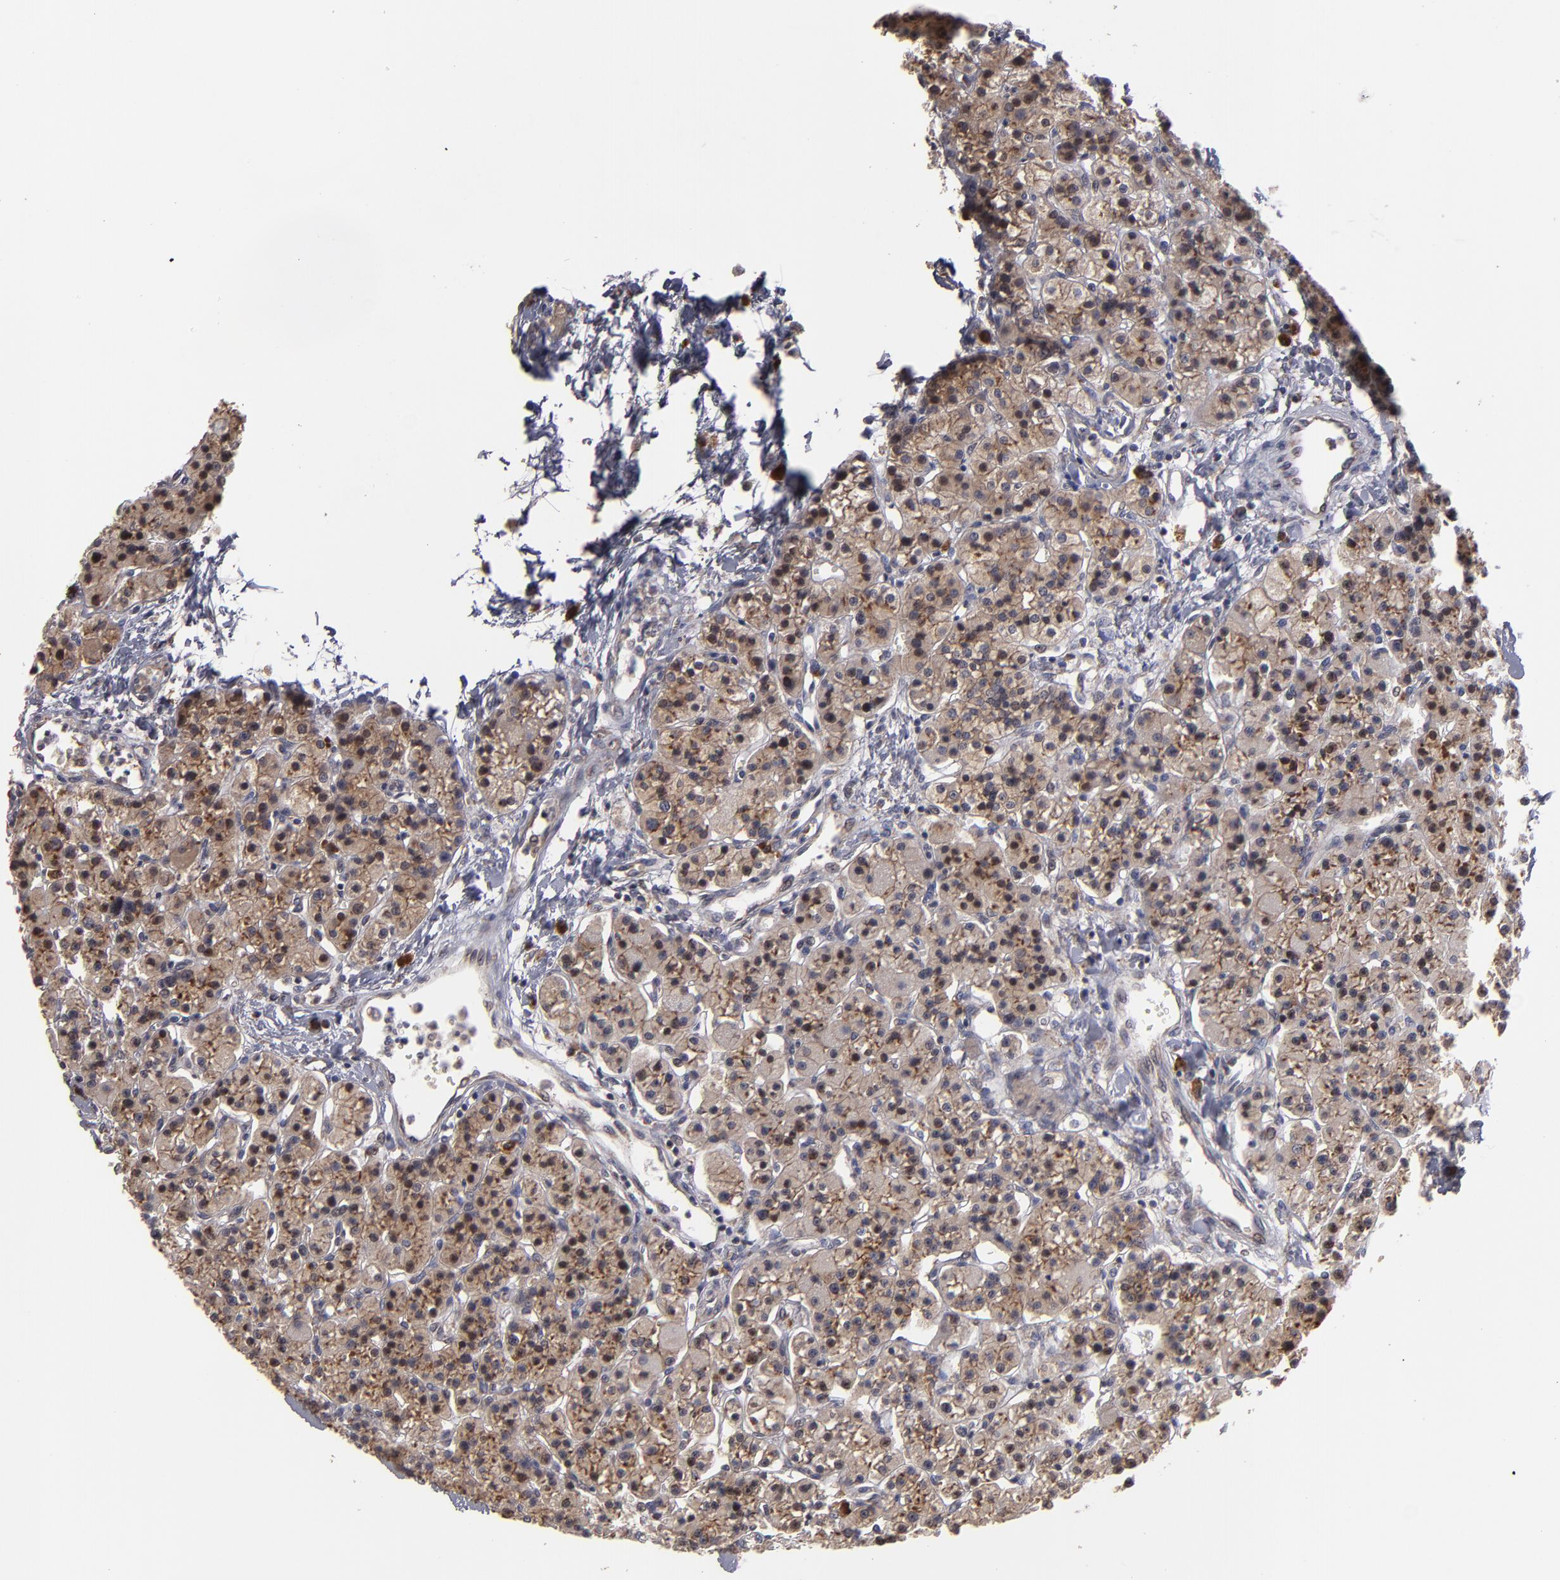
{"staining": {"intensity": "weak", "quantity": ">75%", "location": "cytoplasmic/membranous,nuclear"}, "tissue": "parathyroid gland", "cell_type": "Glandular cells", "image_type": "normal", "snomed": [{"axis": "morphology", "description": "Normal tissue, NOS"}, {"axis": "topography", "description": "Parathyroid gland"}], "caption": "Protein staining of benign parathyroid gland shows weak cytoplasmic/membranous,nuclear expression in approximately >75% of glandular cells. The staining was performed using DAB to visualize the protein expression in brown, while the nuclei were stained in blue with hematoxylin (Magnification: 20x).", "gene": "SND1", "patient": {"sex": "female", "age": 58}}